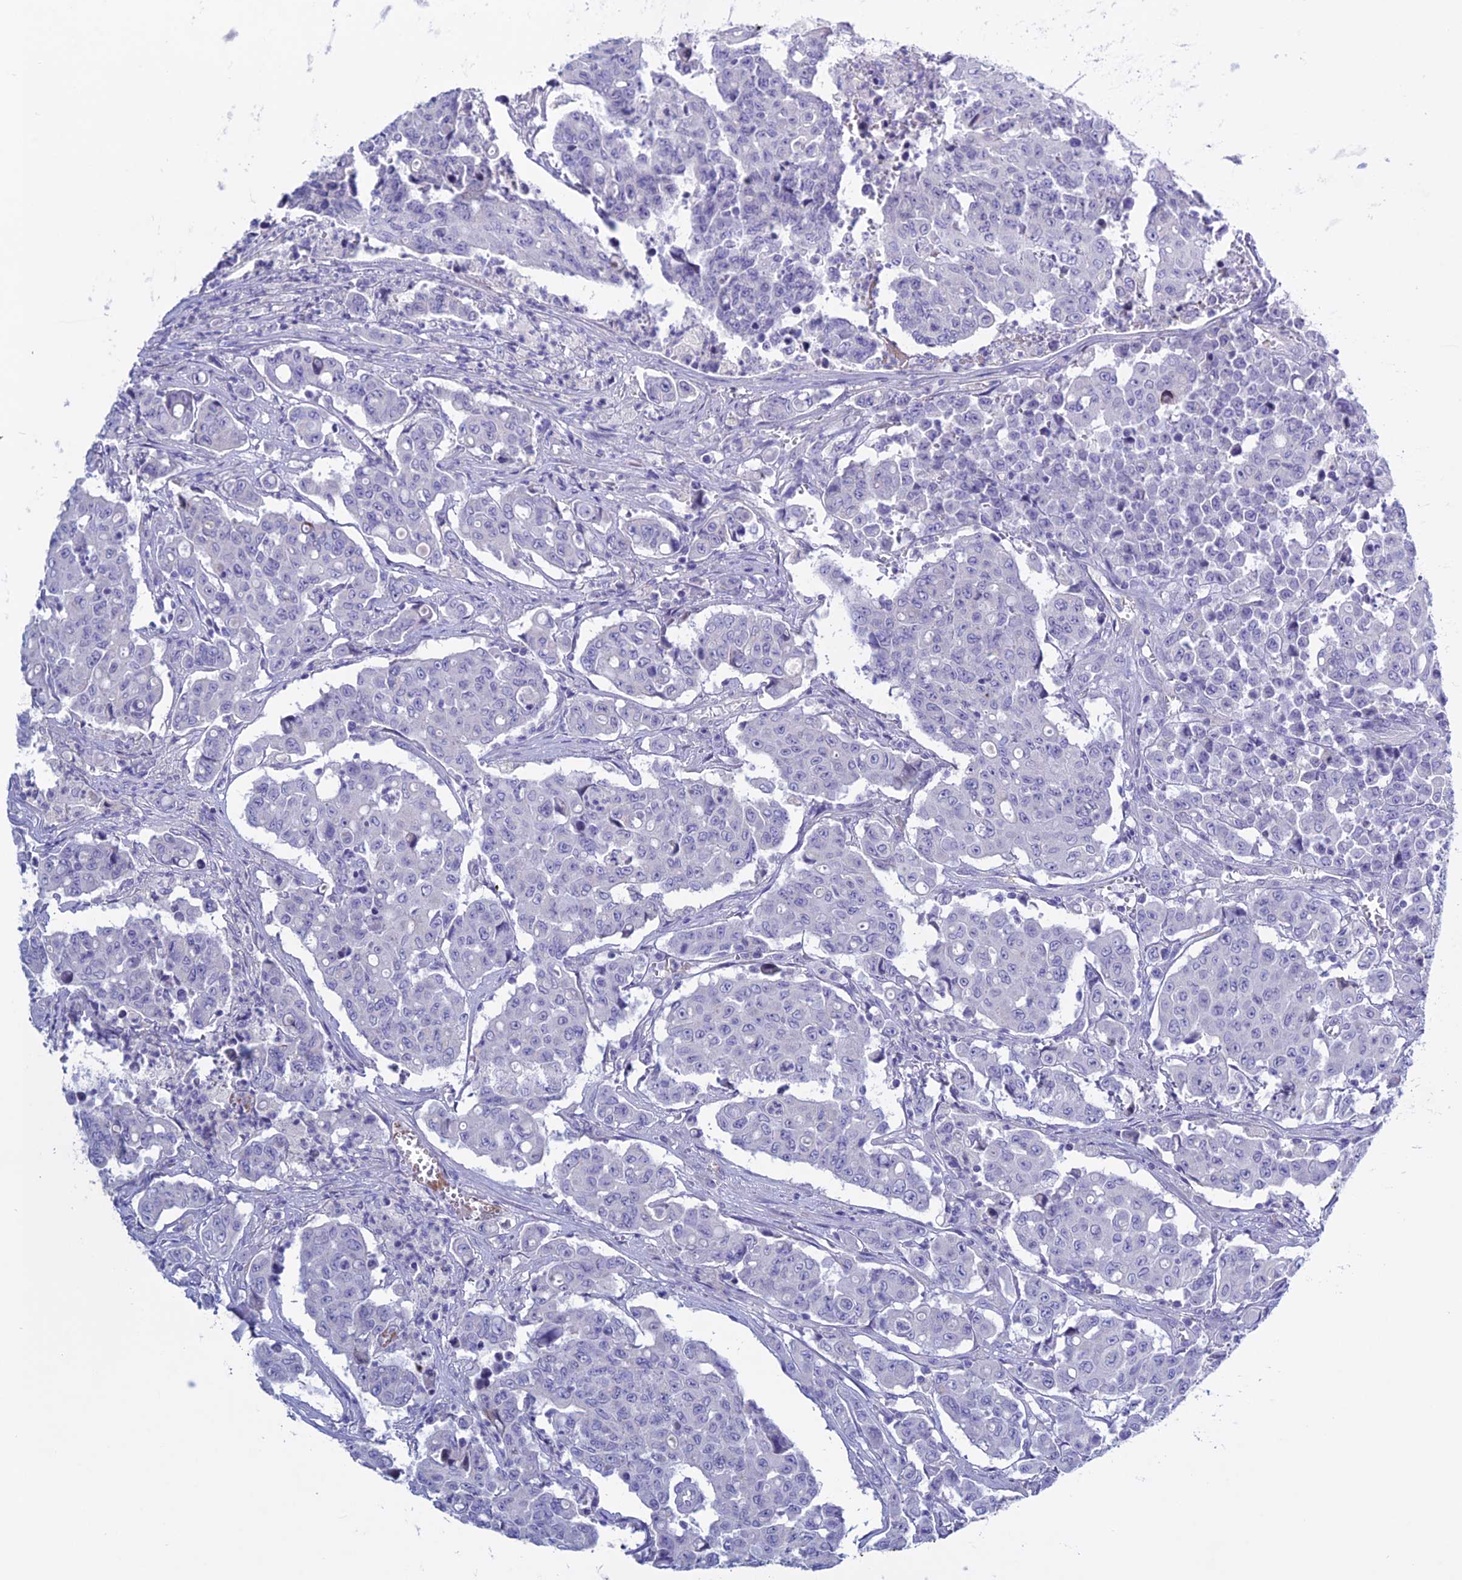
{"staining": {"intensity": "negative", "quantity": "none", "location": "none"}, "tissue": "colorectal cancer", "cell_type": "Tumor cells", "image_type": "cancer", "snomed": [{"axis": "morphology", "description": "Adenocarcinoma, NOS"}, {"axis": "topography", "description": "Colon"}], "caption": "The IHC histopathology image has no significant staining in tumor cells of colorectal cancer tissue.", "gene": "CLEC2L", "patient": {"sex": "male", "age": 51}}